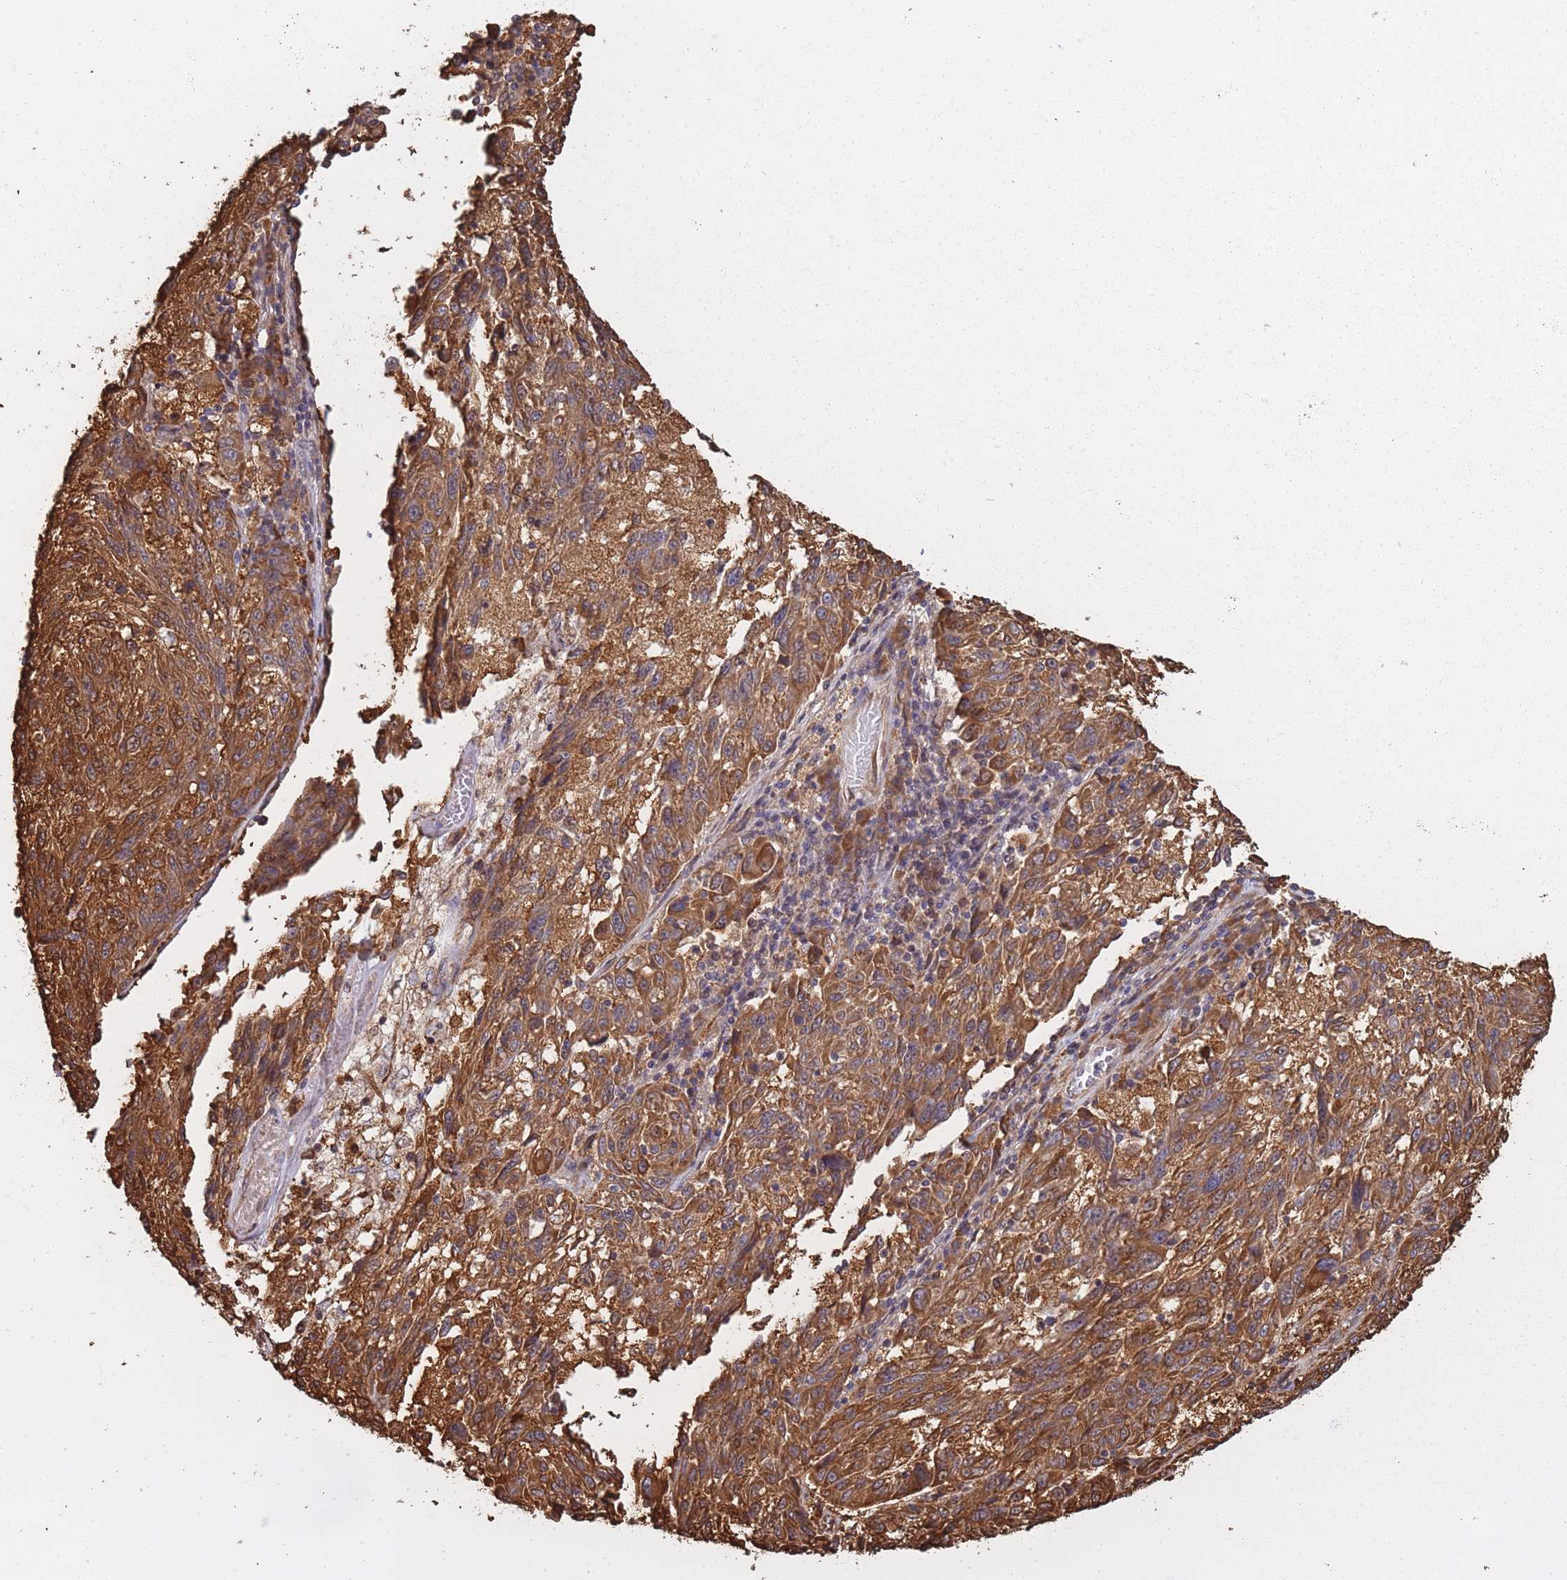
{"staining": {"intensity": "strong", "quantity": ">75%", "location": "cytoplasmic/membranous"}, "tissue": "melanoma", "cell_type": "Tumor cells", "image_type": "cancer", "snomed": [{"axis": "morphology", "description": "Malignant melanoma, NOS"}, {"axis": "topography", "description": "Skin"}], "caption": "This is a histology image of IHC staining of melanoma, which shows strong positivity in the cytoplasmic/membranous of tumor cells.", "gene": "ARL13B", "patient": {"sex": "male", "age": 53}}